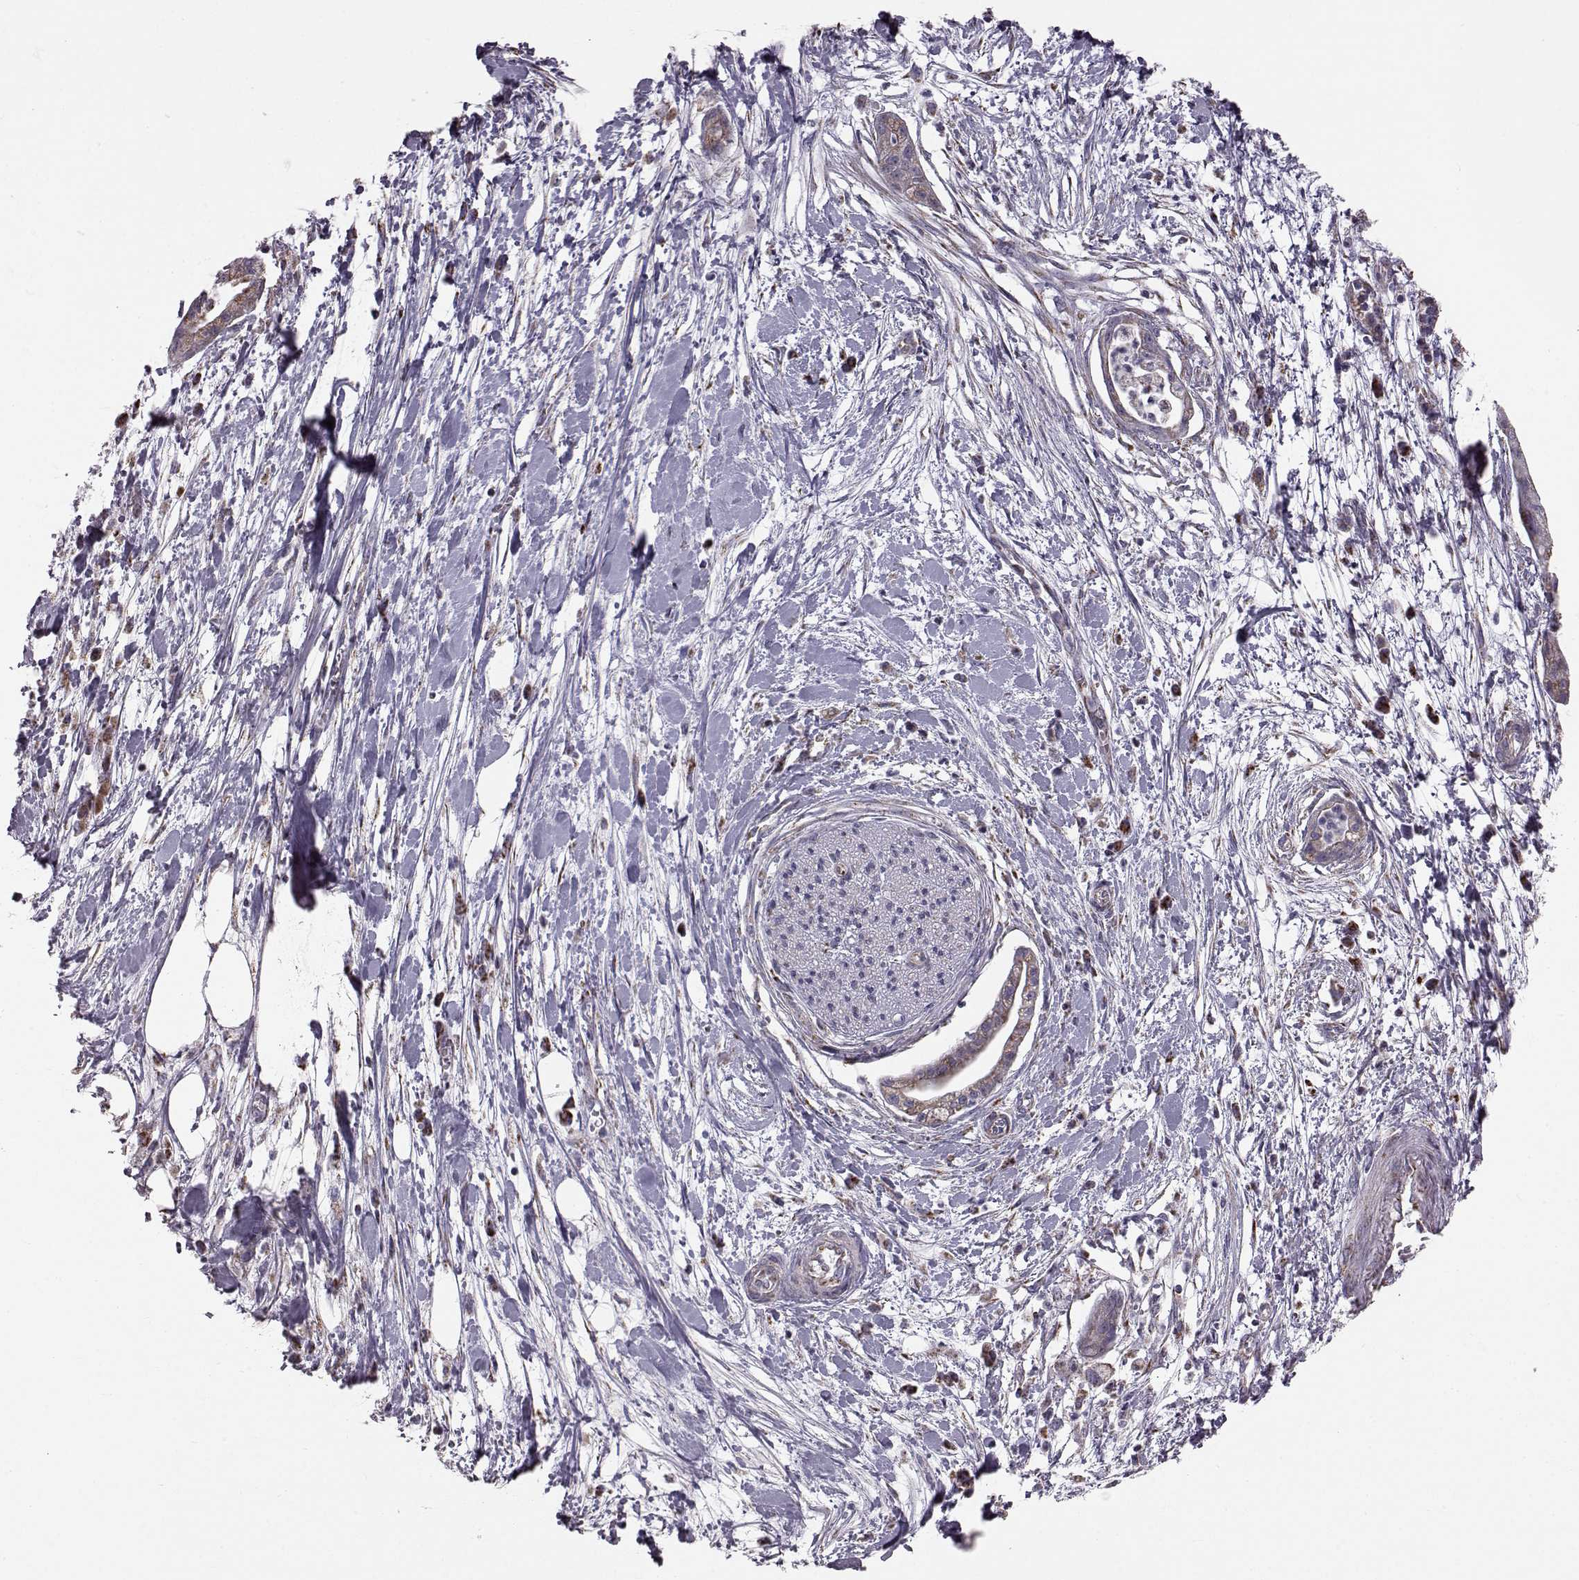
{"staining": {"intensity": "moderate", "quantity": ">75%", "location": "cytoplasmic/membranous"}, "tissue": "pancreatic cancer", "cell_type": "Tumor cells", "image_type": "cancer", "snomed": [{"axis": "morphology", "description": "Normal tissue, NOS"}, {"axis": "morphology", "description": "Adenocarcinoma, NOS"}, {"axis": "topography", "description": "Lymph node"}, {"axis": "topography", "description": "Pancreas"}], "caption": "Protein staining of adenocarcinoma (pancreatic) tissue displays moderate cytoplasmic/membranous staining in approximately >75% of tumor cells. The staining was performed using DAB (3,3'-diaminobenzidine) to visualize the protein expression in brown, while the nuclei were stained in blue with hematoxylin (Magnification: 20x).", "gene": "FAM8A1", "patient": {"sex": "female", "age": 58}}